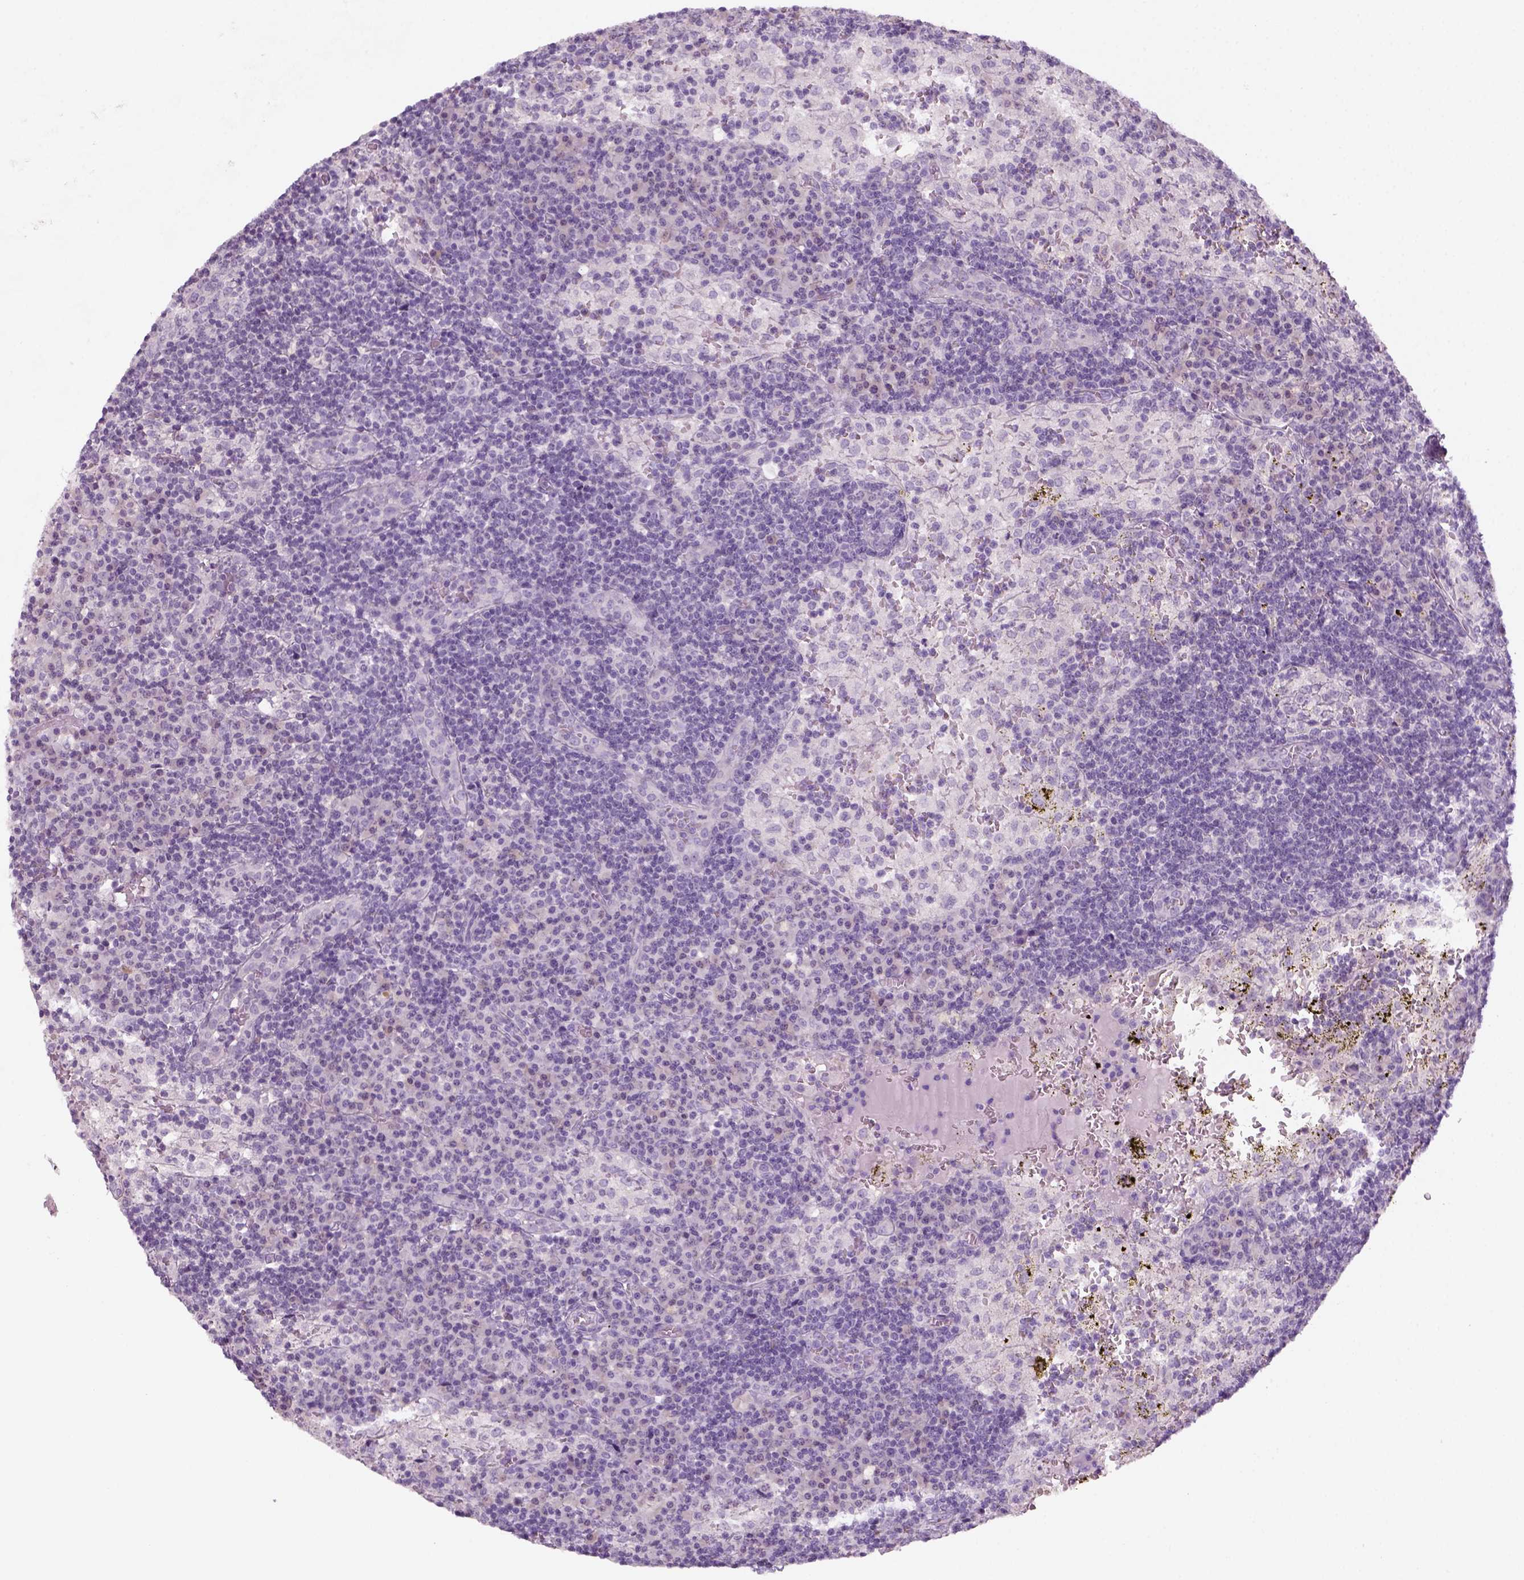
{"staining": {"intensity": "negative", "quantity": "none", "location": "none"}, "tissue": "lymph node", "cell_type": "Germinal center cells", "image_type": "normal", "snomed": [{"axis": "morphology", "description": "Normal tissue, NOS"}, {"axis": "topography", "description": "Lymph node"}], "caption": "Germinal center cells are negative for protein expression in benign human lymph node. (DAB (3,3'-diaminobenzidine) immunohistochemistry (IHC) visualized using brightfield microscopy, high magnification).", "gene": "KRT25", "patient": {"sex": "male", "age": 62}}